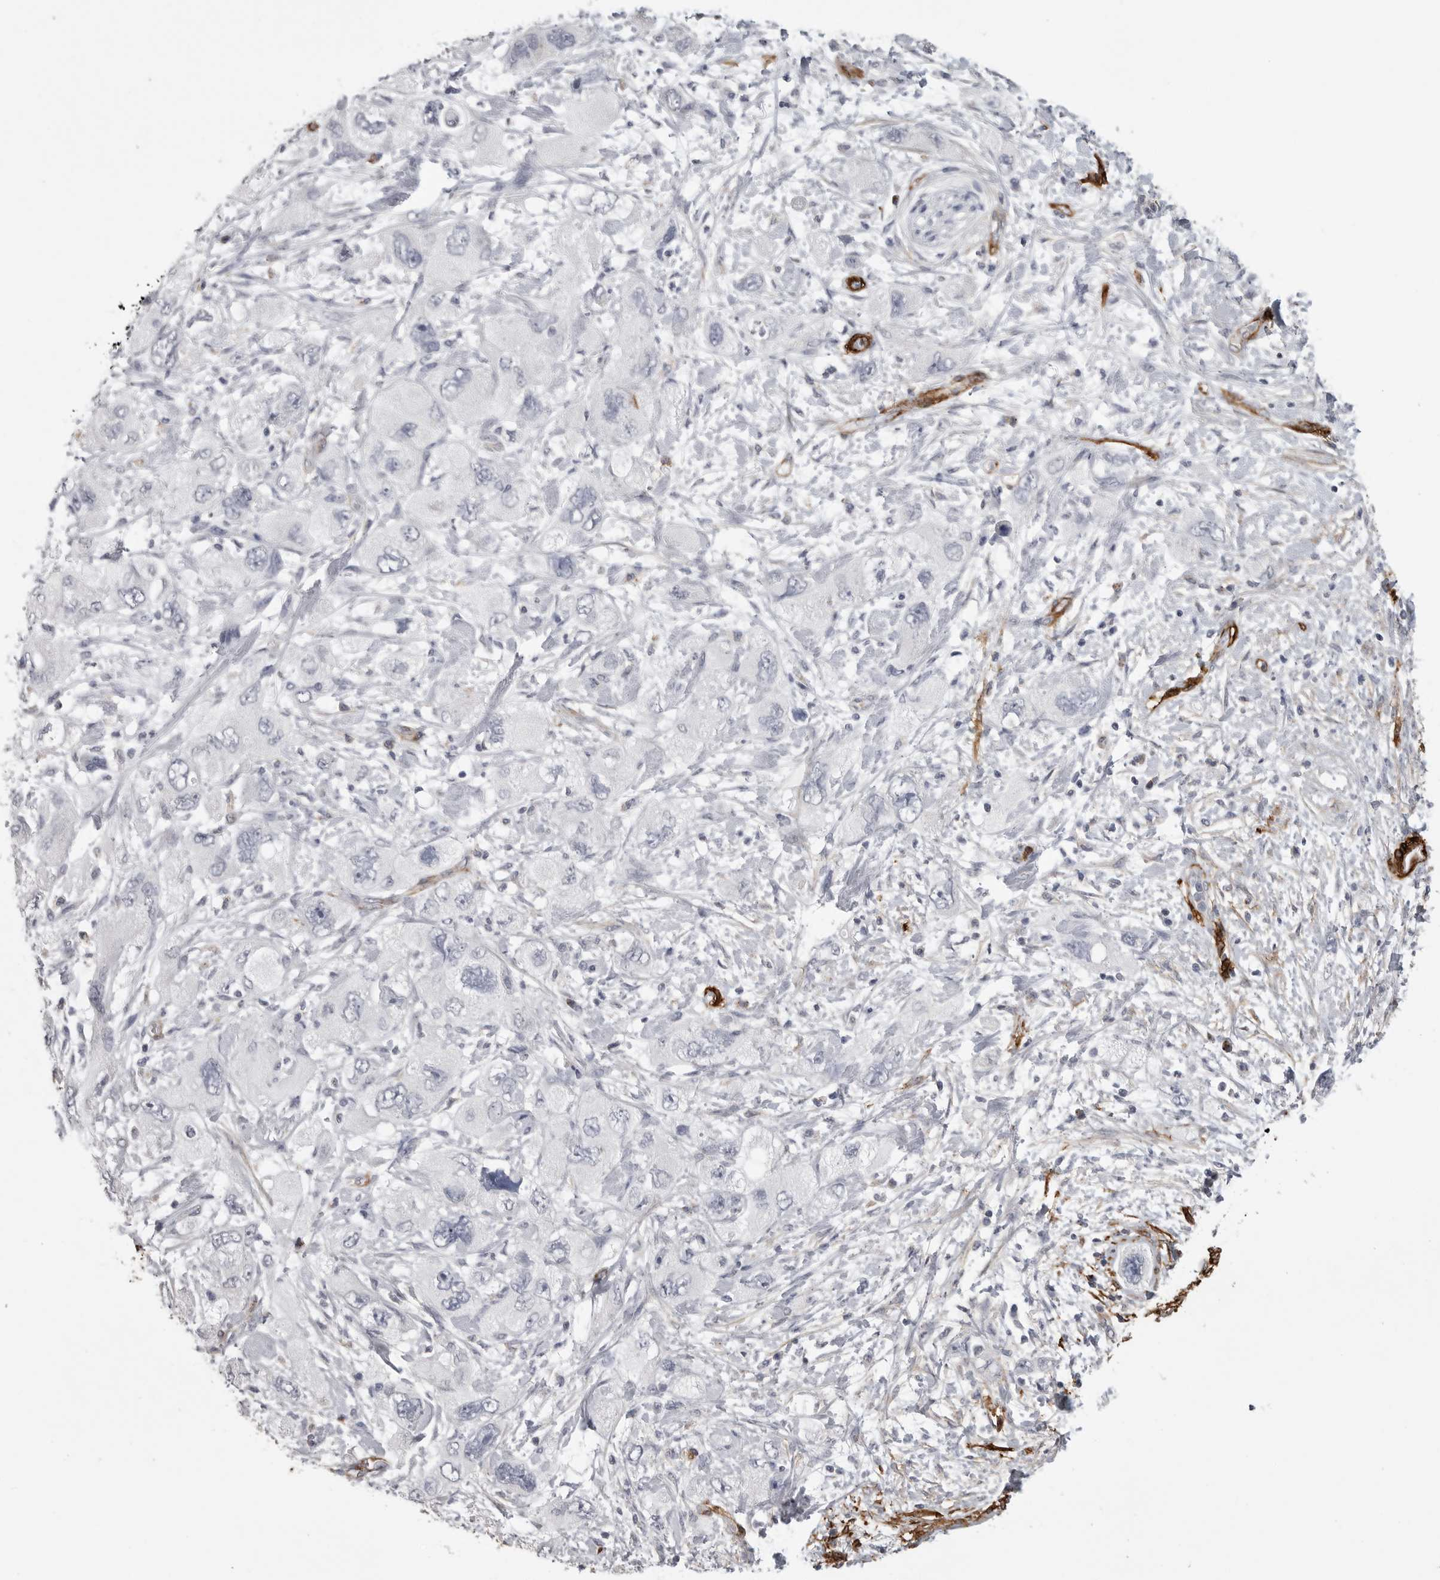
{"staining": {"intensity": "negative", "quantity": "none", "location": "none"}, "tissue": "pancreatic cancer", "cell_type": "Tumor cells", "image_type": "cancer", "snomed": [{"axis": "morphology", "description": "Adenocarcinoma, NOS"}, {"axis": "topography", "description": "Pancreas"}], "caption": "A high-resolution photomicrograph shows immunohistochemistry (IHC) staining of adenocarcinoma (pancreatic), which reveals no significant staining in tumor cells.", "gene": "AOC3", "patient": {"sex": "female", "age": 73}}